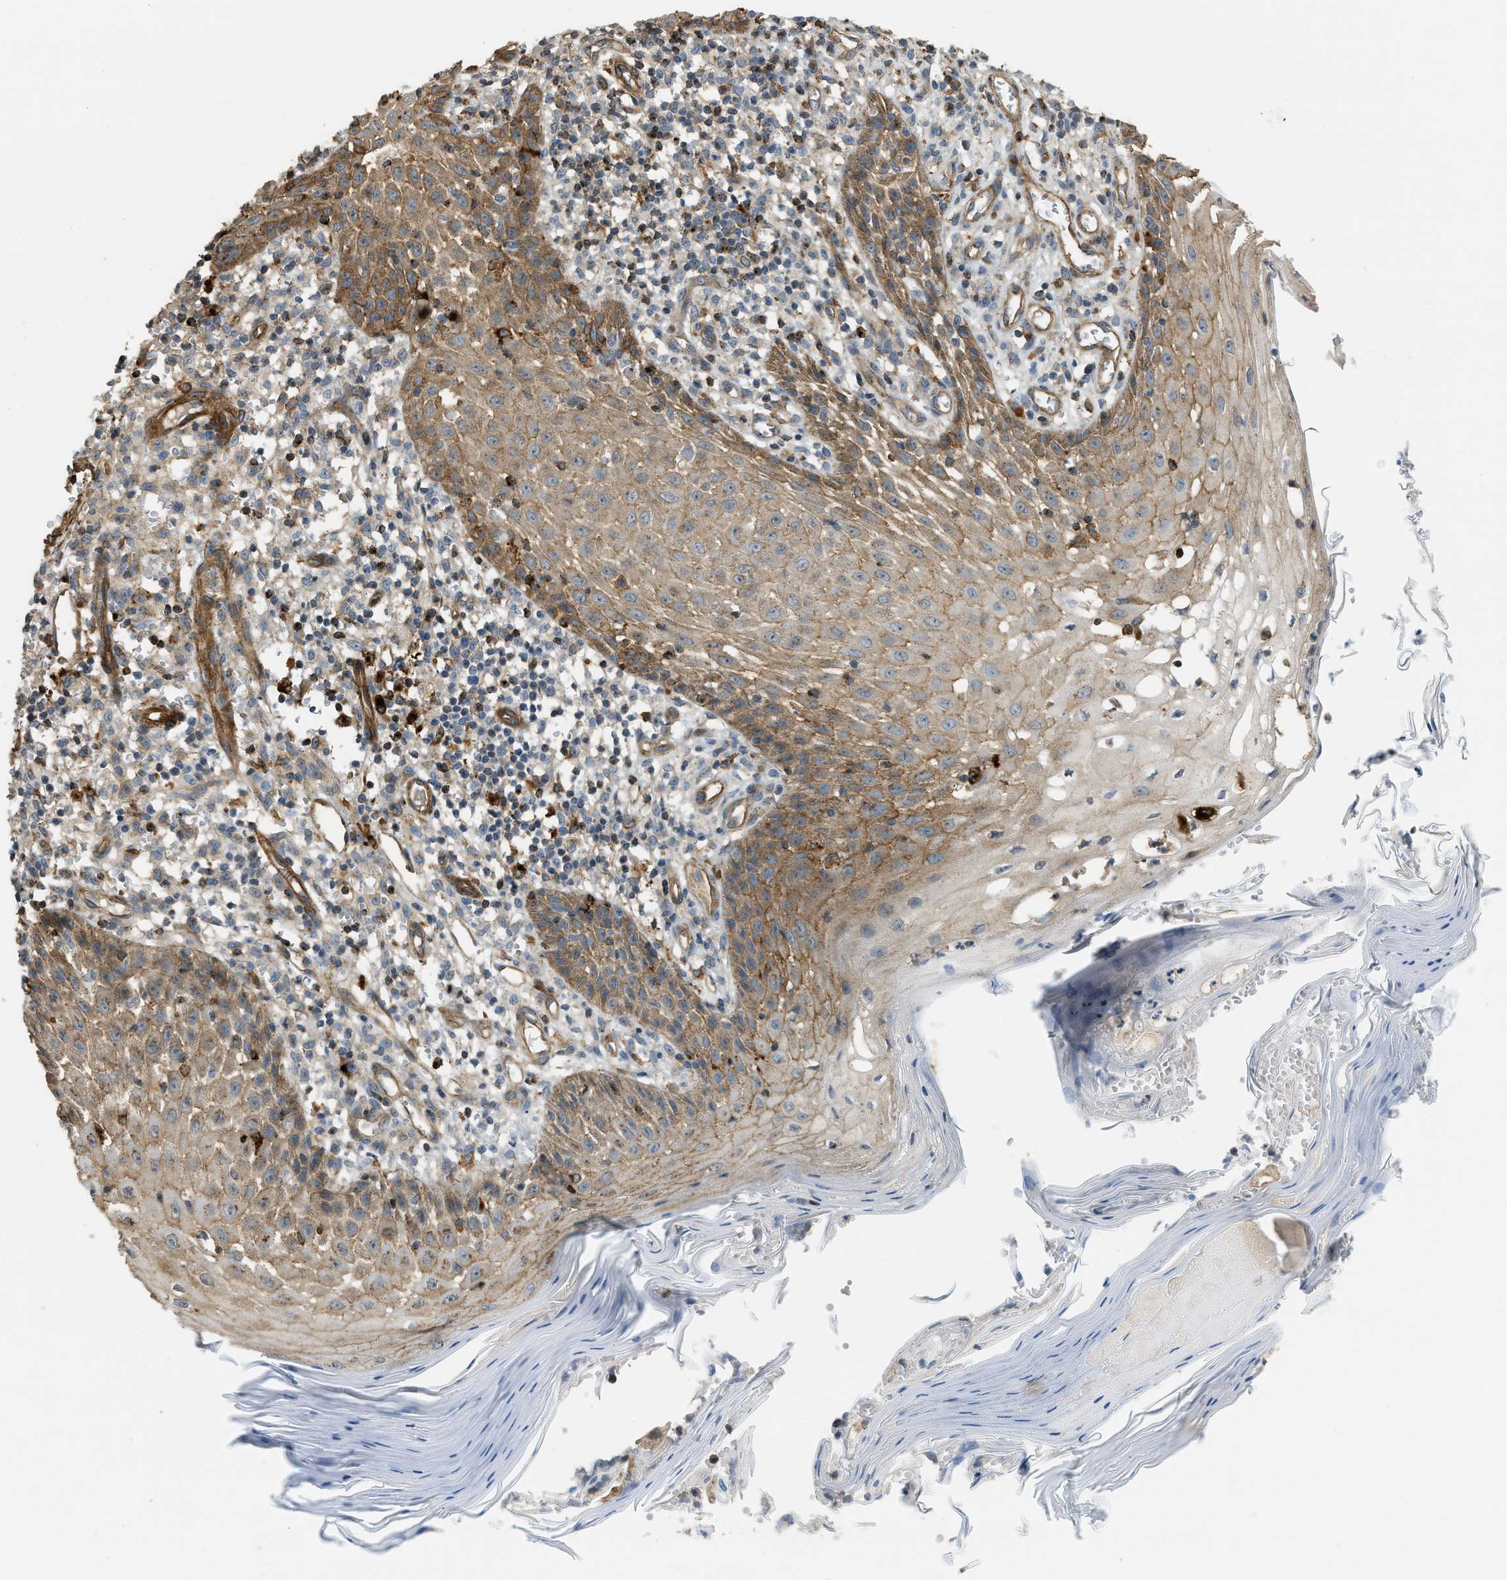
{"staining": {"intensity": "moderate", "quantity": ">75%", "location": "cytoplasmic/membranous"}, "tissue": "skin cancer", "cell_type": "Tumor cells", "image_type": "cancer", "snomed": [{"axis": "morphology", "description": "Squamous cell carcinoma, NOS"}, {"axis": "topography", "description": "Skin"}], "caption": "A histopathology image of human squamous cell carcinoma (skin) stained for a protein demonstrates moderate cytoplasmic/membranous brown staining in tumor cells. (DAB (3,3'-diaminobenzidine) IHC with brightfield microscopy, high magnification).", "gene": "KIAA1671", "patient": {"sex": "female", "age": 73}}